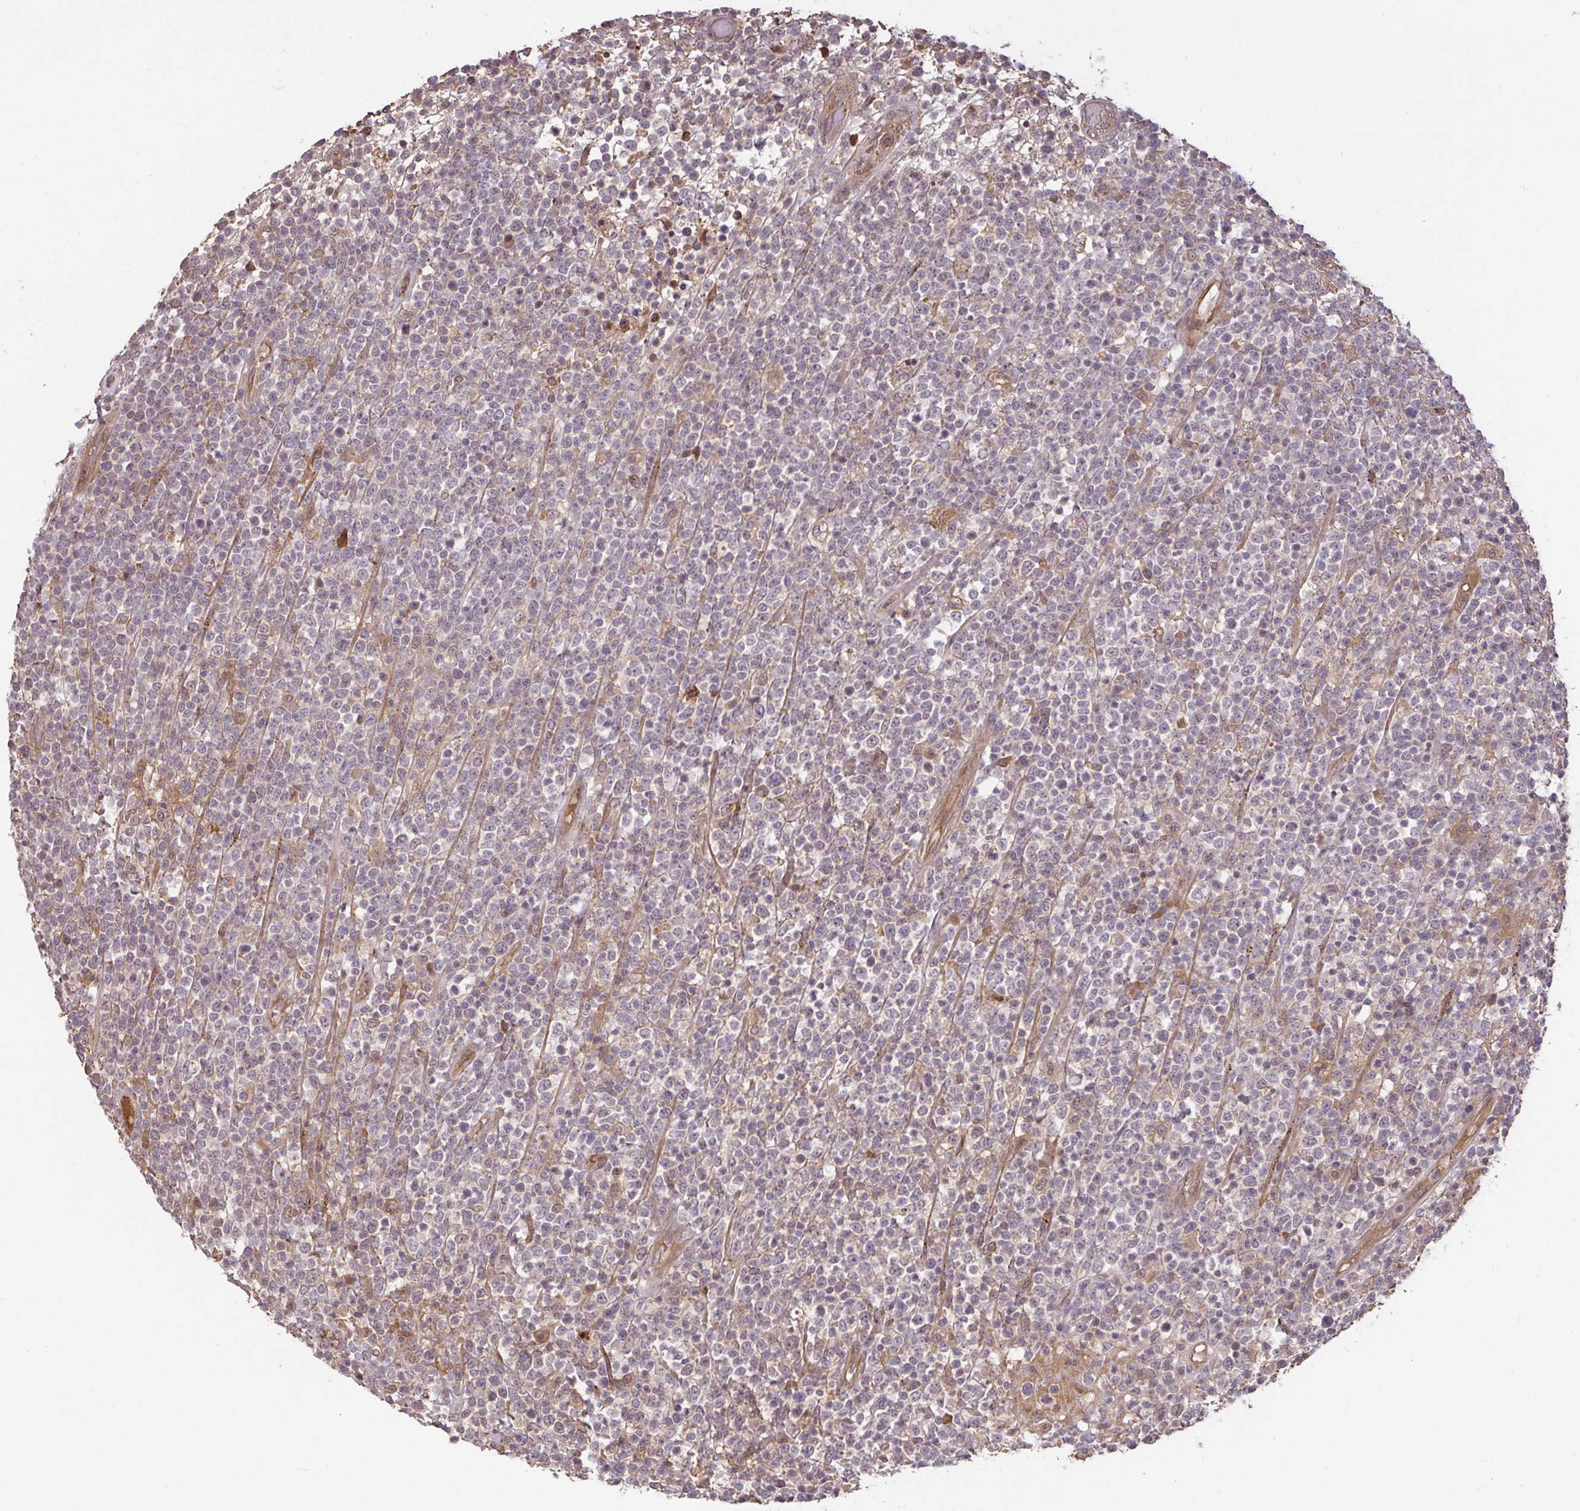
{"staining": {"intensity": "negative", "quantity": "none", "location": "none"}, "tissue": "lymphoma", "cell_type": "Tumor cells", "image_type": "cancer", "snomed": [{"axis": "morphology", "description": "Malignant lymphoma, non-Hodgkin's type, High grade"}, {"axis": "topography", "description": "Colon"}], "caption": "IHC of human lymphoma displays no positivity in tumor cells.", "gene": "FCER1A", "patient": {"sex": "female", "age": 53}}